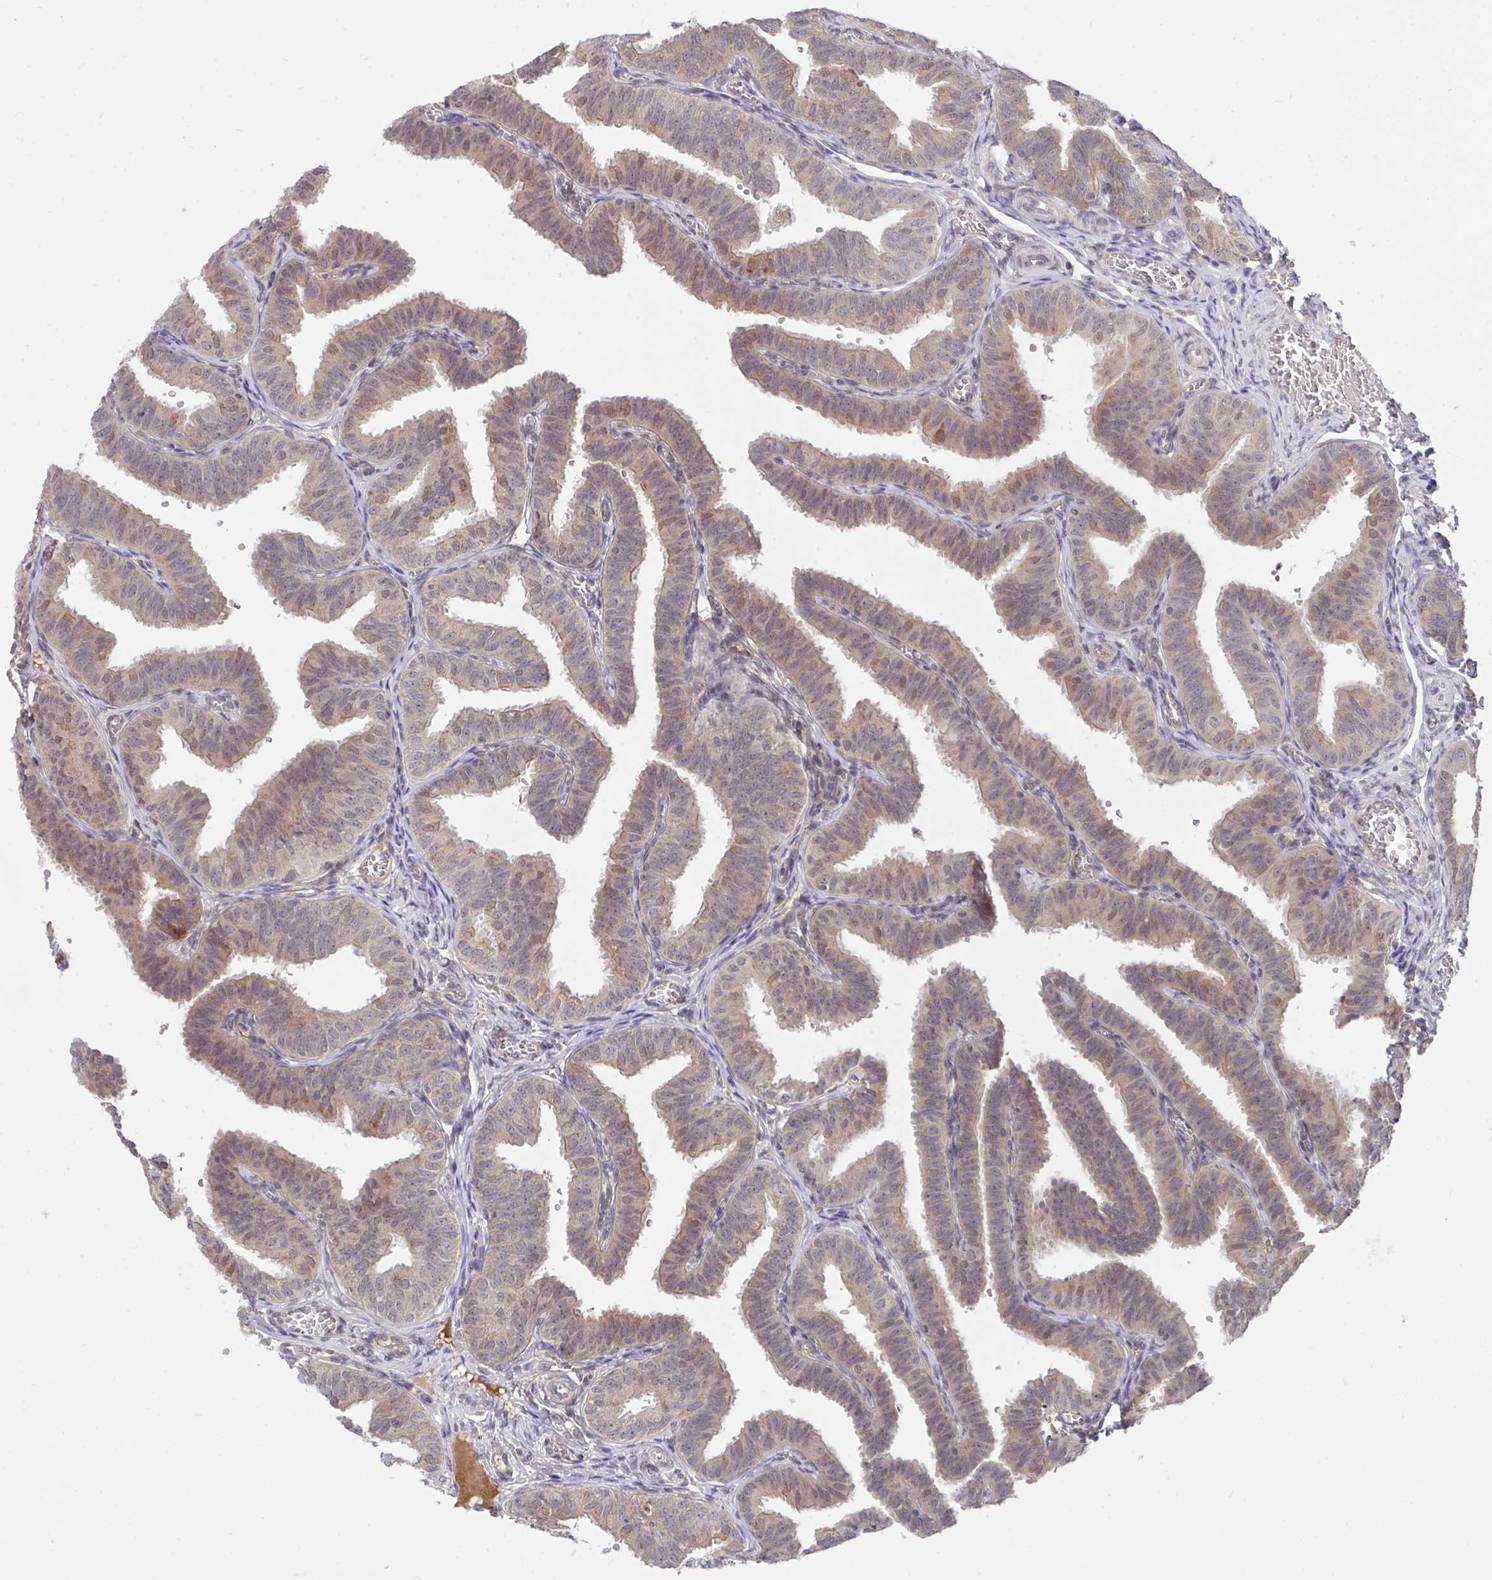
{"staining": {"intensity": "moderate", "quantity": "25%-75%", "location": "cytoplasmic/membranous"}, "tissue": "fallopian tube", "cell_type": "Glandular cells", "image_type": "normal", "snomed": [{"axis": "morphology", "description": "Normal tissue, NOS"}, {"axis": "topography", "description": "Fallopian tube"}], "caption": "High-power microscopy captured an IHC micrograph of benign fallopian tube, revealing moderate cytoplasmic/membranous staining in about 25%-75% of glandular cells.", "gene": "C19orf54", "patient": {"sex": "female", "age": 25}}